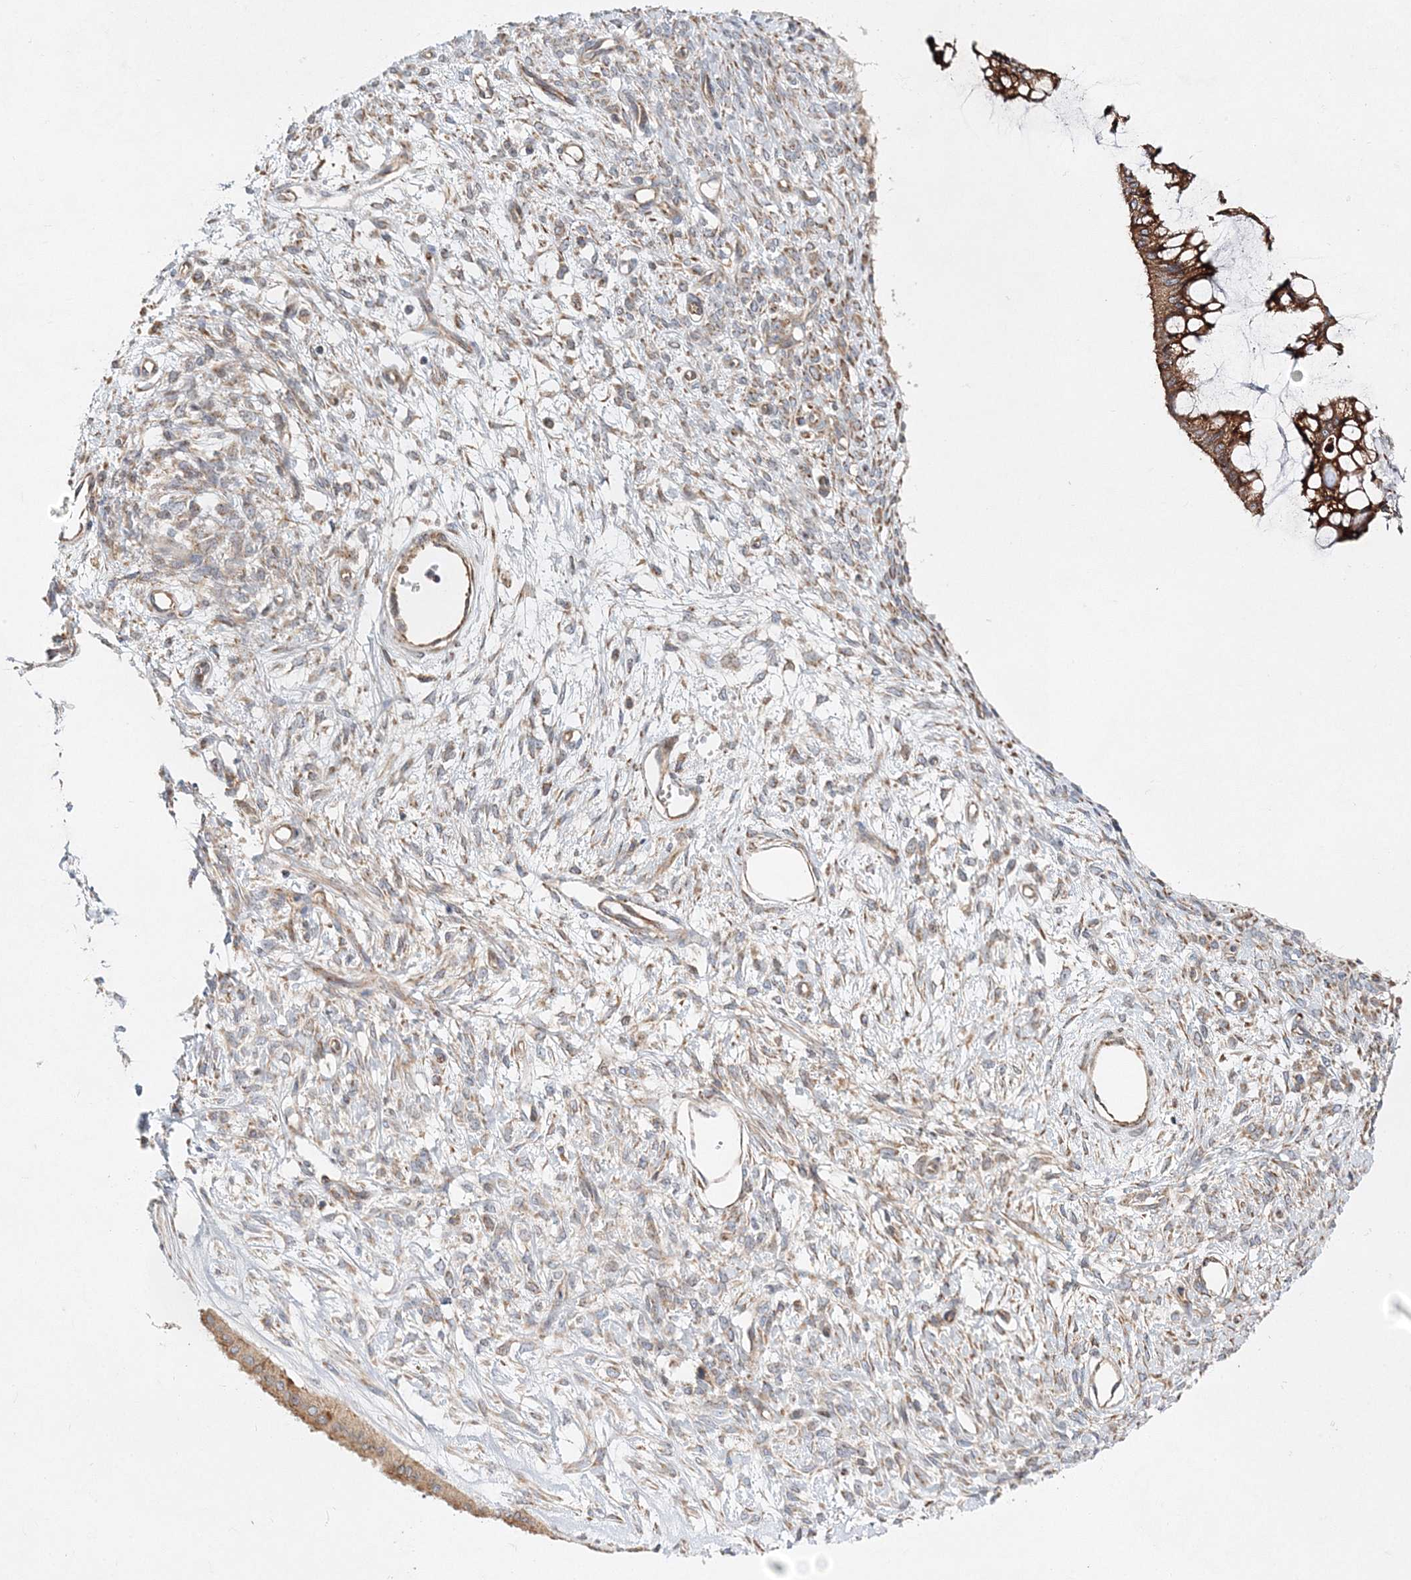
{"staining": {"intensity": "strong", "quantity": "25%-75%", "location": "cytoplasmic/membranous"}, "tissue": "ovarian cancer", "cell_type": "Tumor cells", "image_type": "cancer", "snomed": [{"axis": "morphology", "description": "Cystadenocarcinoma, mucinous, NOS"}, {"axis": "topography", "description": "Ovary"}], "caption": "IHC micrograph of ovarian mucinous cystadenocarcinoma stained for a protein (brown), which demonstrates high levels of strong cytoplasmic/membranous positivity in about 25%-75% of tumor cells.", "gene": "ZFYVE16", "patient": {"sex": "female", "age": 73}}